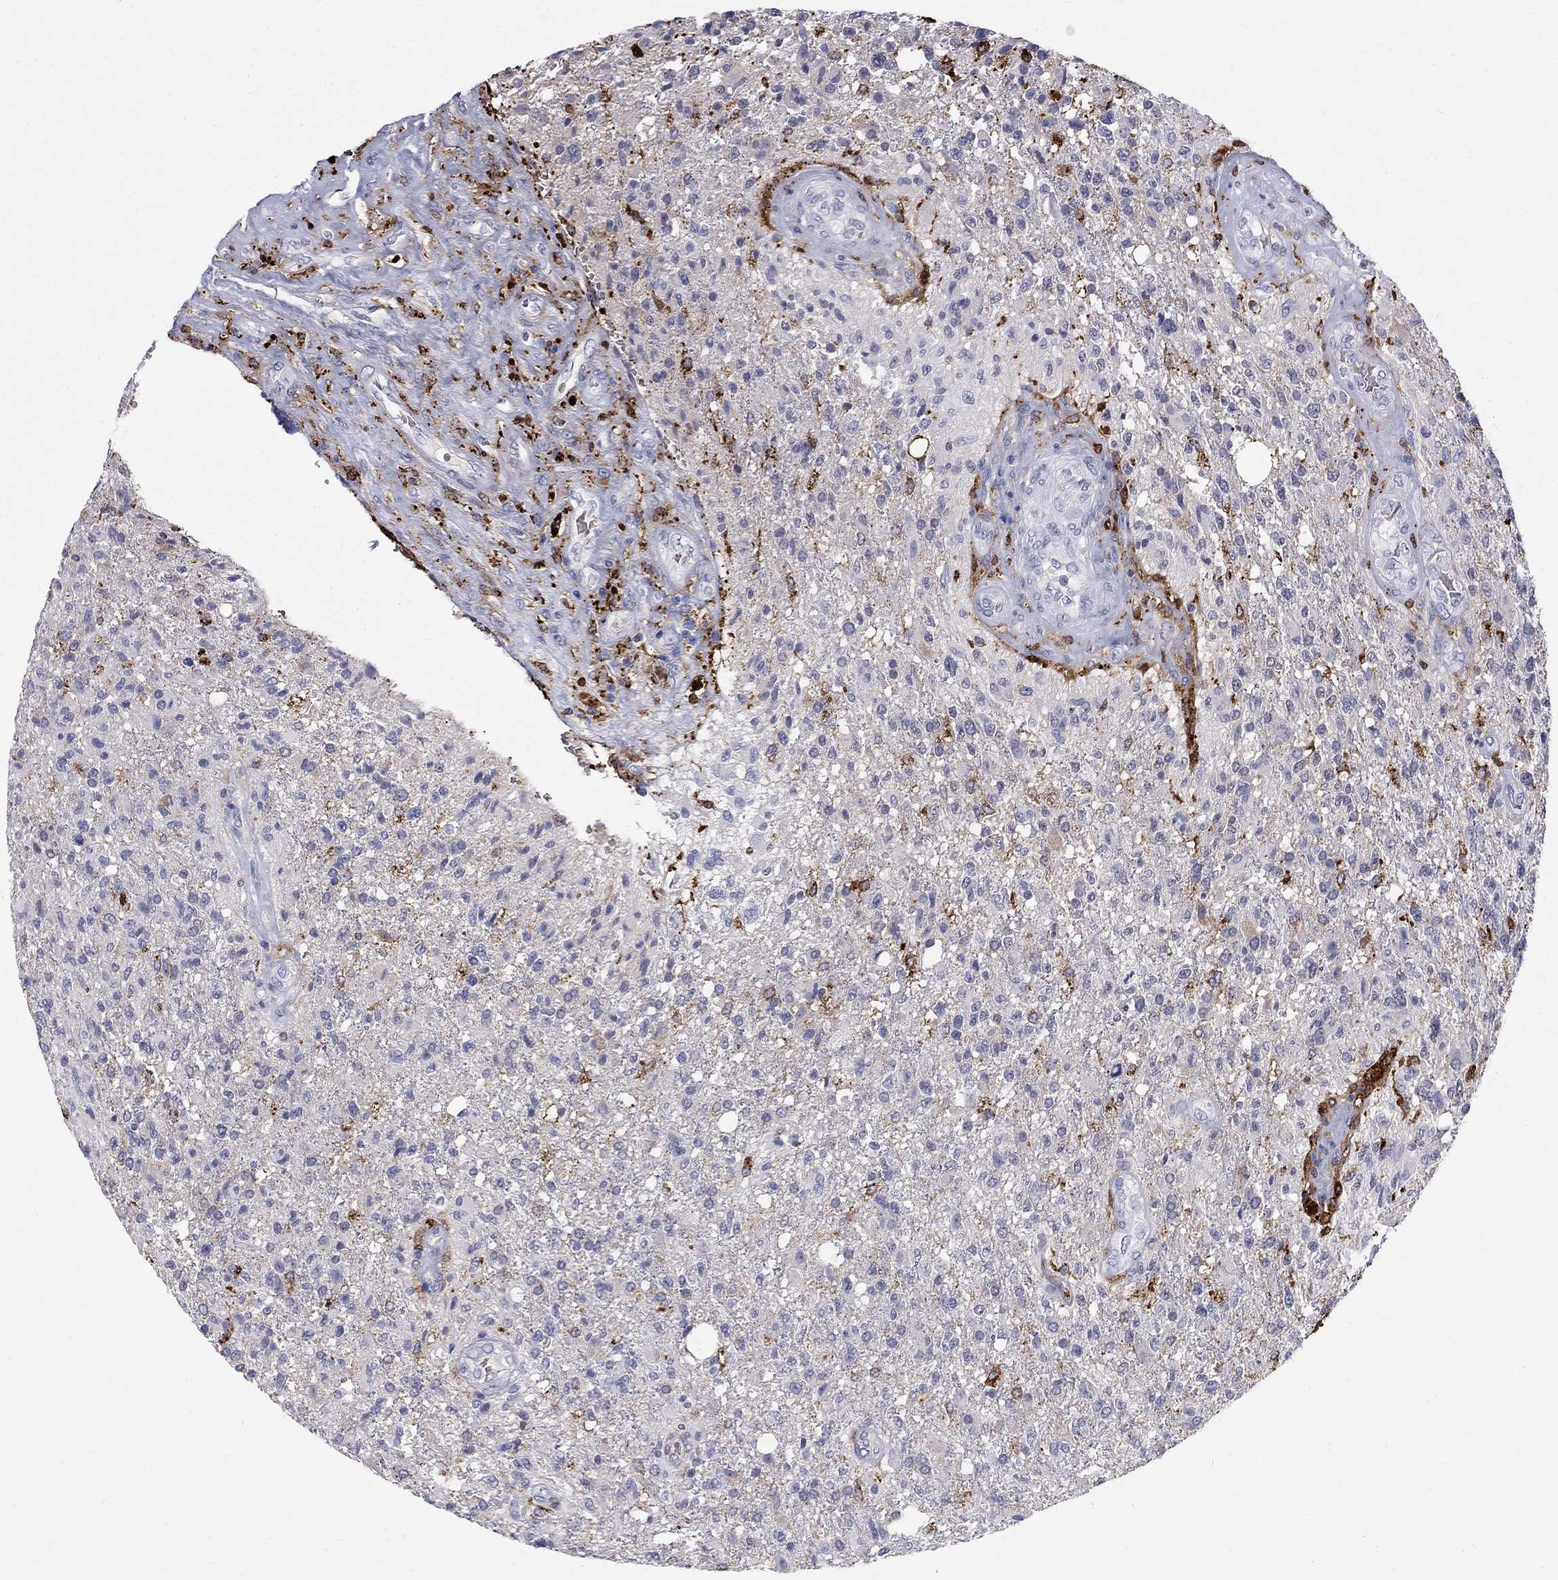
{"staining": {"intensity": "negative", "quantity": "none", "location": "none"}, "tissue": "glioma", "cell_type": "Tumor cells", "image_type": "cancer", "snomed": [{"axis": "morphology", "description": "Glioma, malignant, High grade"}, {"axis": "topography", "description": "Brain"}], "caption": "The immunohistochemistry image has no significant positivity in tumor cells of glioma tissue.", "gene": "AGER", "patient": {"sex": "male", "age": 56}}